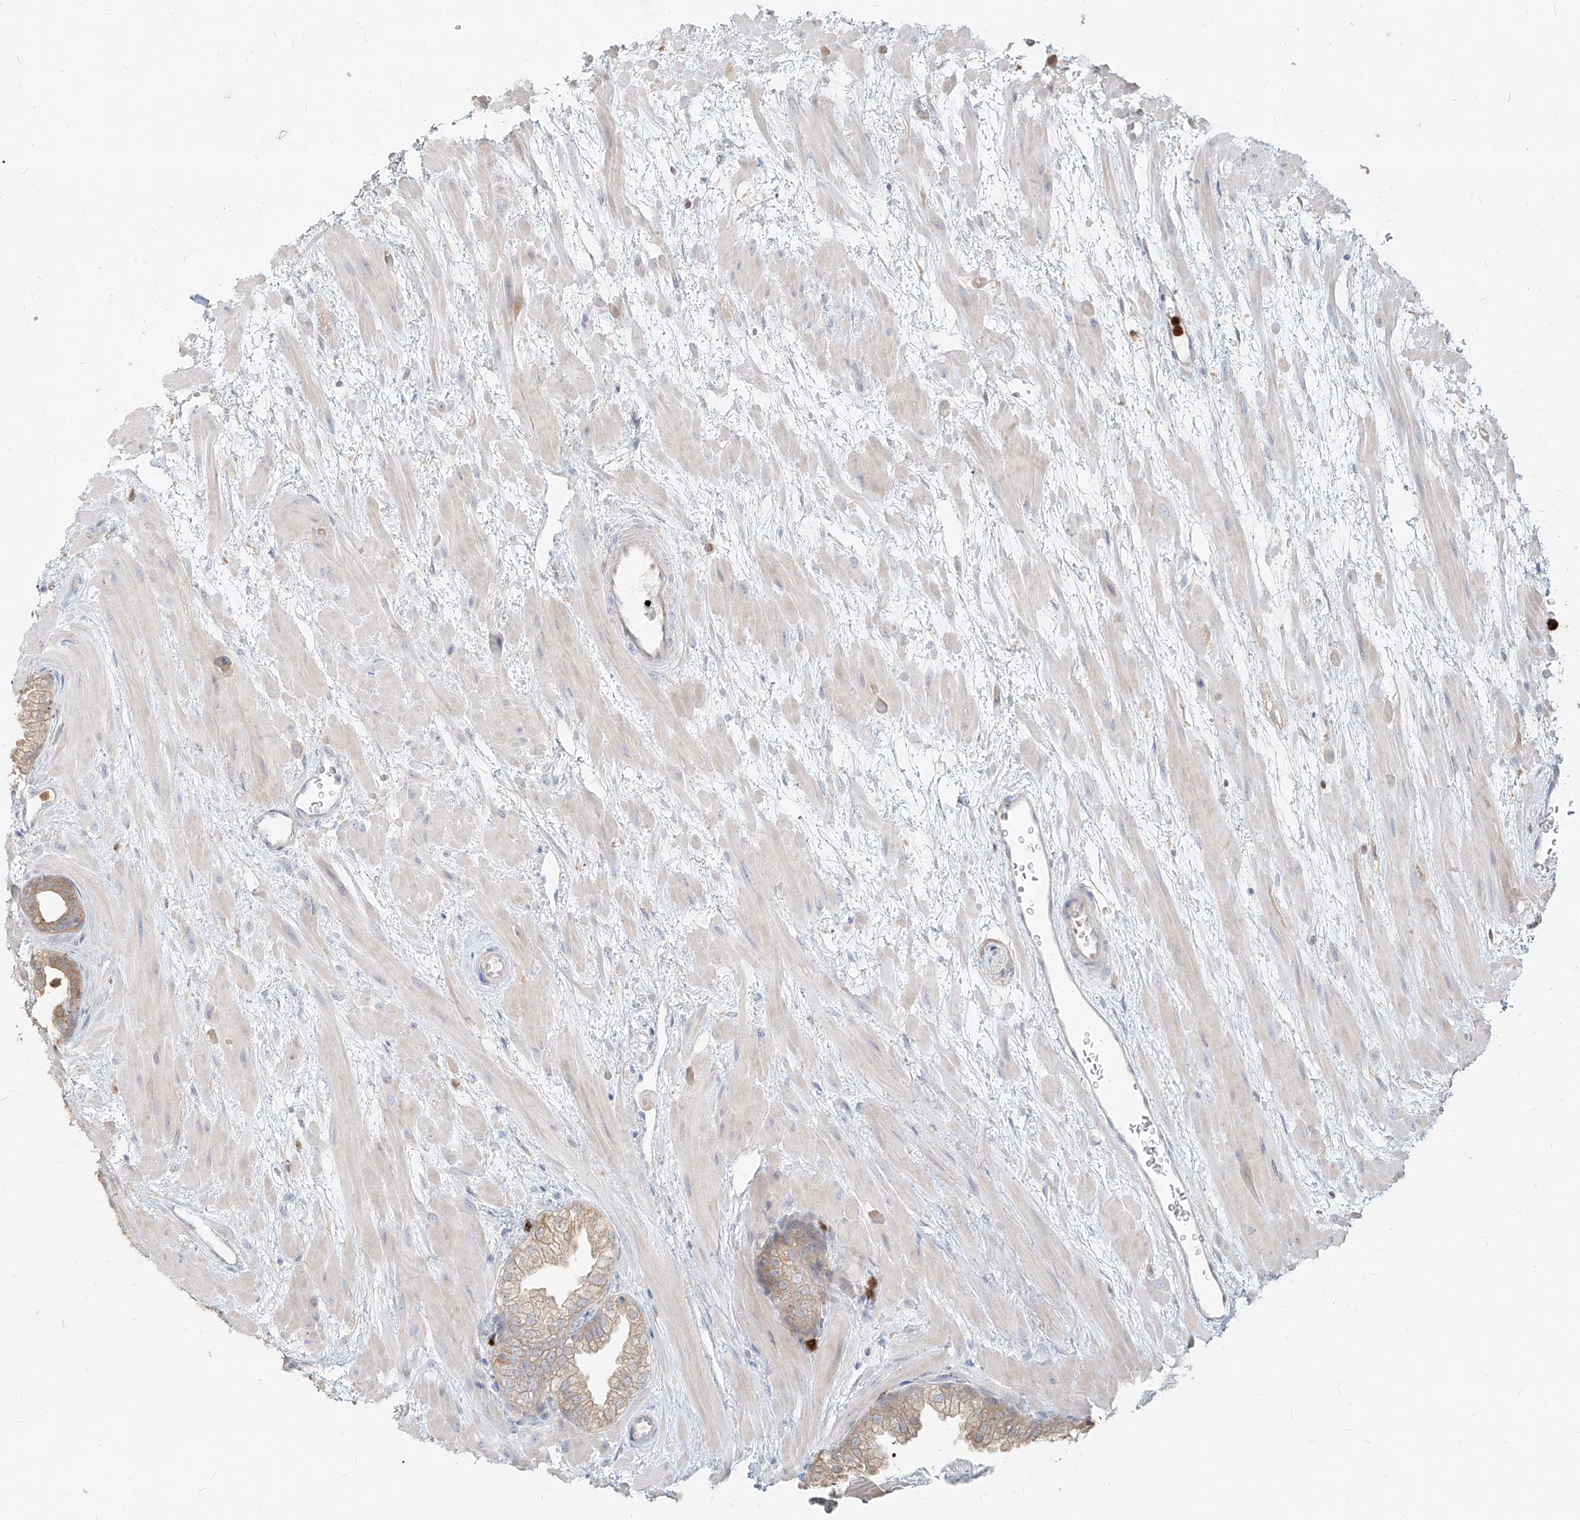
{"staining": {"intensity": "weak", "quantity": "25%-75%", "location": "cytoplasmic/membranous"}, "tissue": "prostate", "cell_type": "Glandular cells", "image_type": "normal", "snomed": [{"axis": "morphology", "description": "Normal tissue, NOS"}, {"axis": "topography", "description": "Prostate"}], "caption": "Protein expression analysis of normal prostate shows weak cytoplasmic/membranous staining in about 25%-75% of glandular cells. (brown staining indicates protein expression, while blue staining denotes nuclei).", "gene": "PGD", "patient": {"sex": "male", "age": 48}}